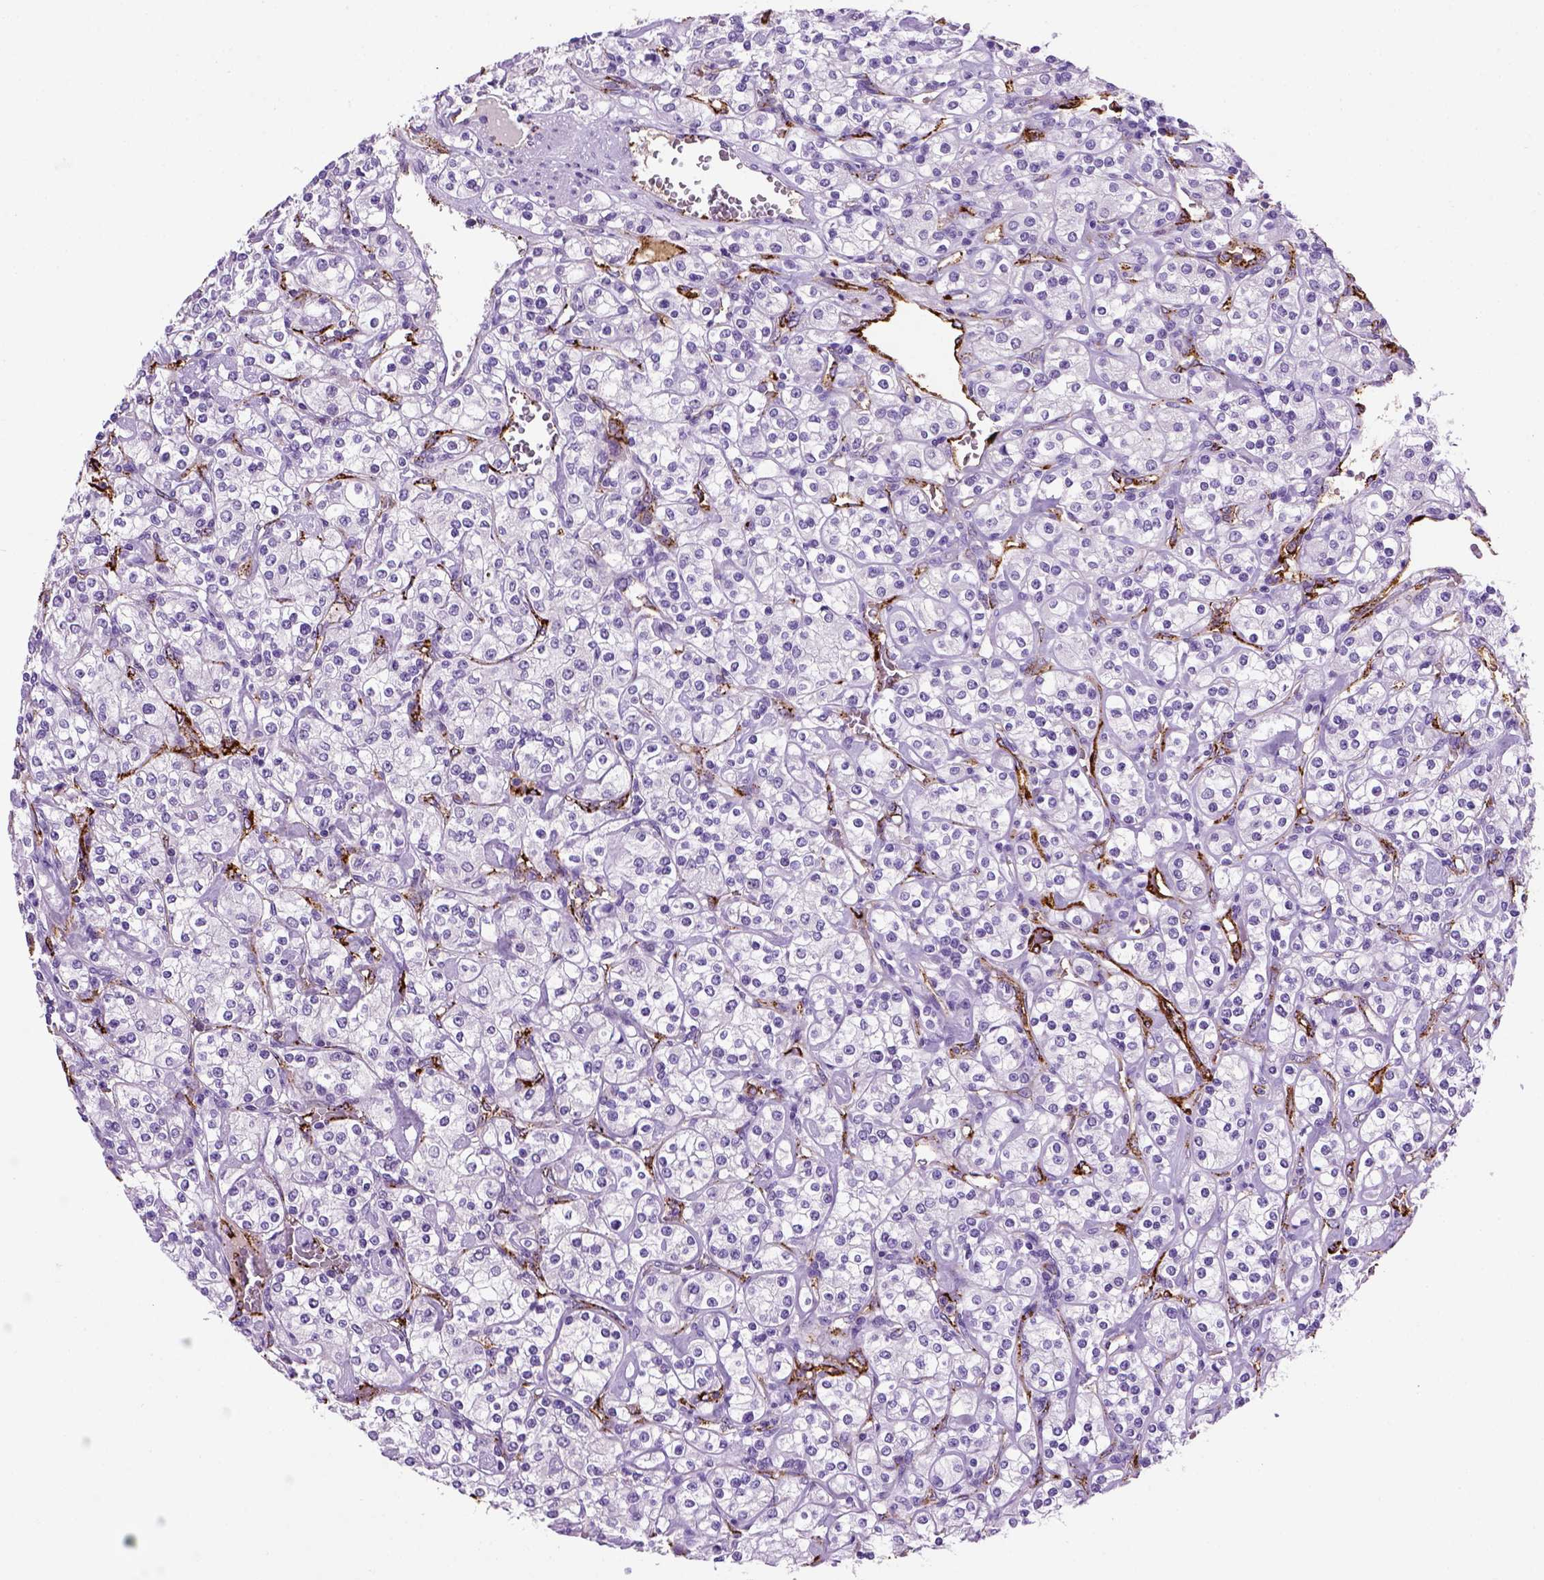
{"staining": {"intensity": "negative", "quantity": "none", "location": "none"}, "tissue": "renal cancer", "cell_type": "Tumor cells", "image_type": "cancer", "snomed": [{"axis": "morphology", "description": "Adenocarcinoma, NOS"}, {"axis": "topography", "description": "Kidney"}], "caption": "Protein analysis of renal adenocarcinoma reveals no significant staining in tumor cells.", "gene": "VWF", "patient": {"sex": "male", "age": 77}}